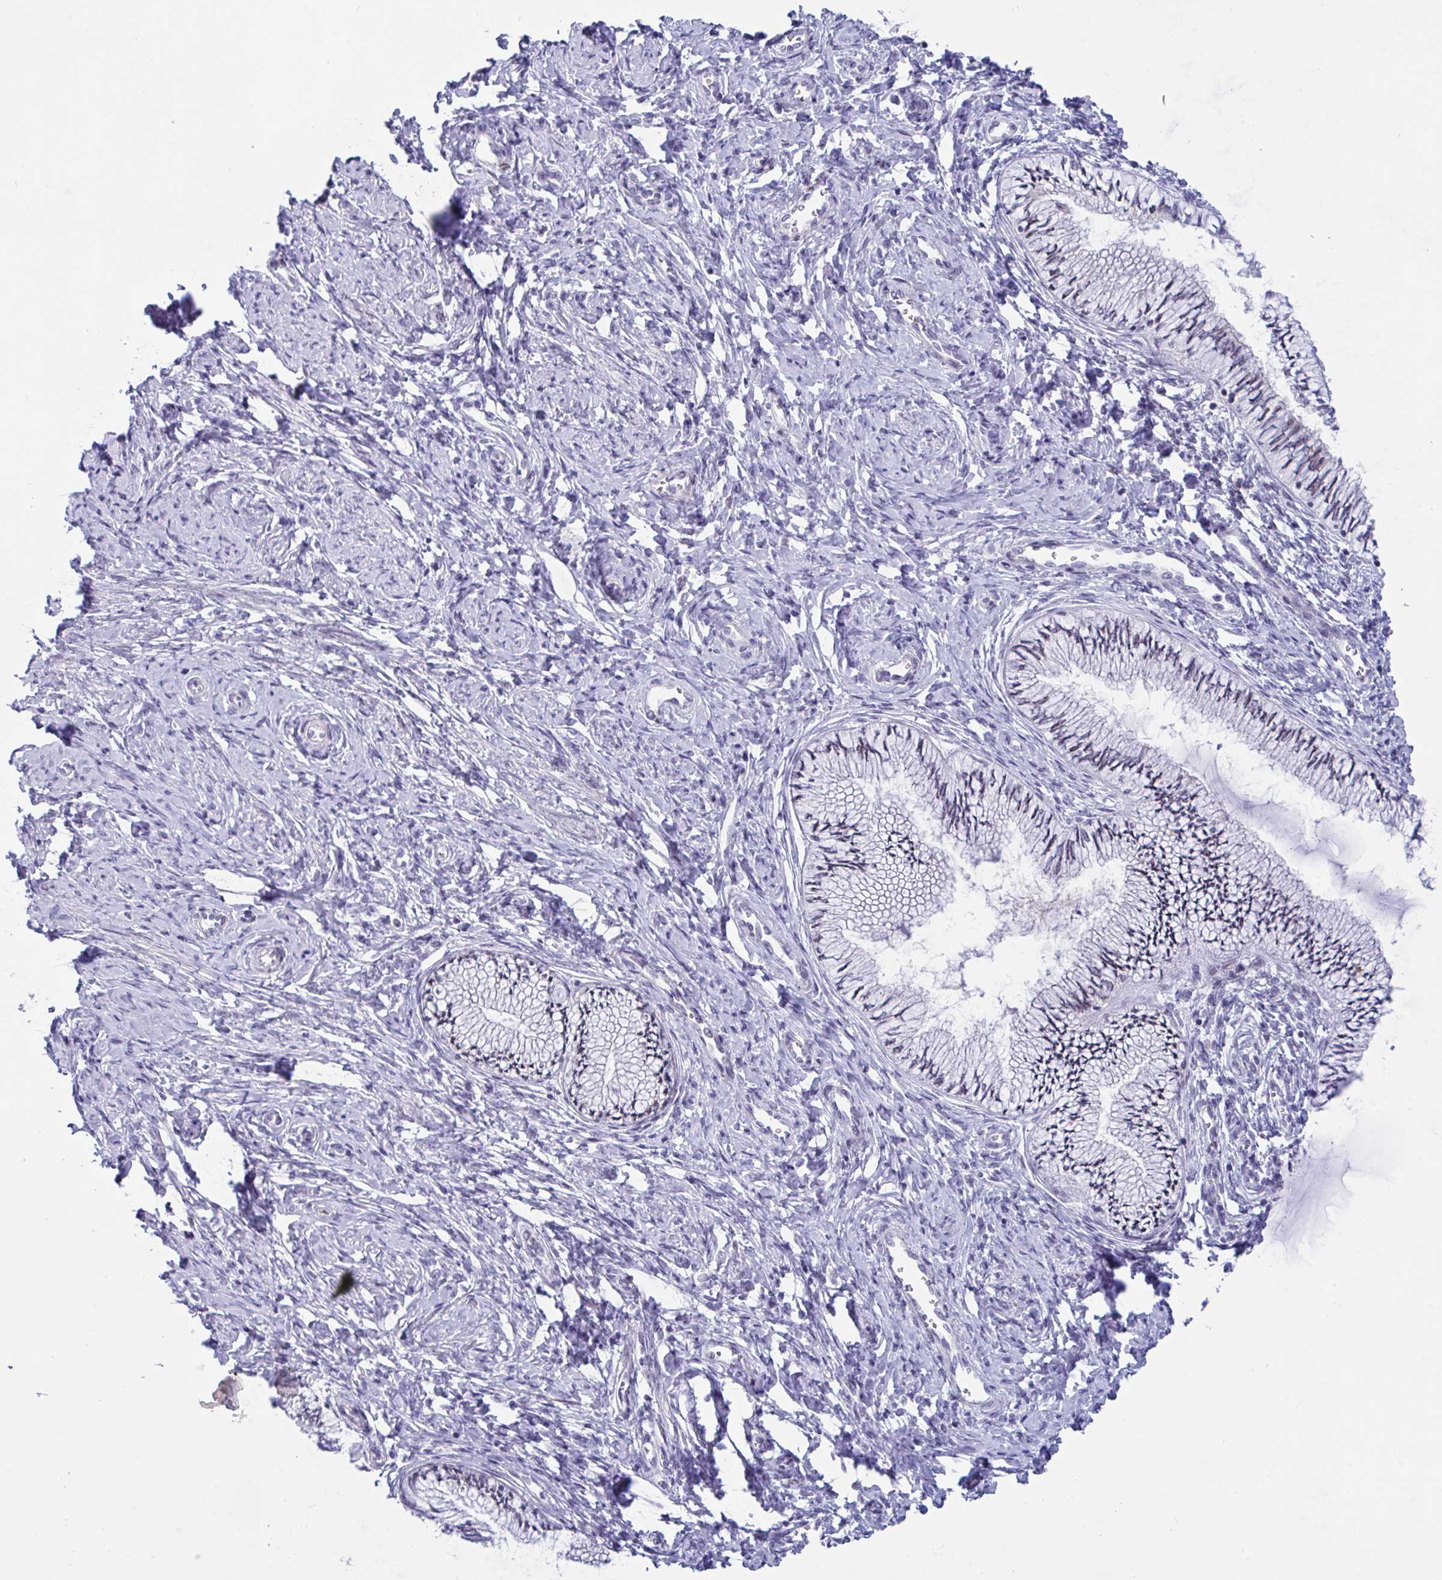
{"staining": {"intensity": "weak", "quantity": "<25%", "location": "nuclear"}, "tissue": "cervix", "cell_type": "Glandular cells", "image_type": "normal", "snomed": [{"axis": "morphology", "description": "Normal tissue, NOS"}, {"axis": "topography", "description": "Cervix"}], "caption": "Glandular cells show no significant positivity in benign cervix. (Brightfield microscopy of DAB IHC at high magnification).", "gene": "USP35", "patient": {"sex": "female", "age": 24}}